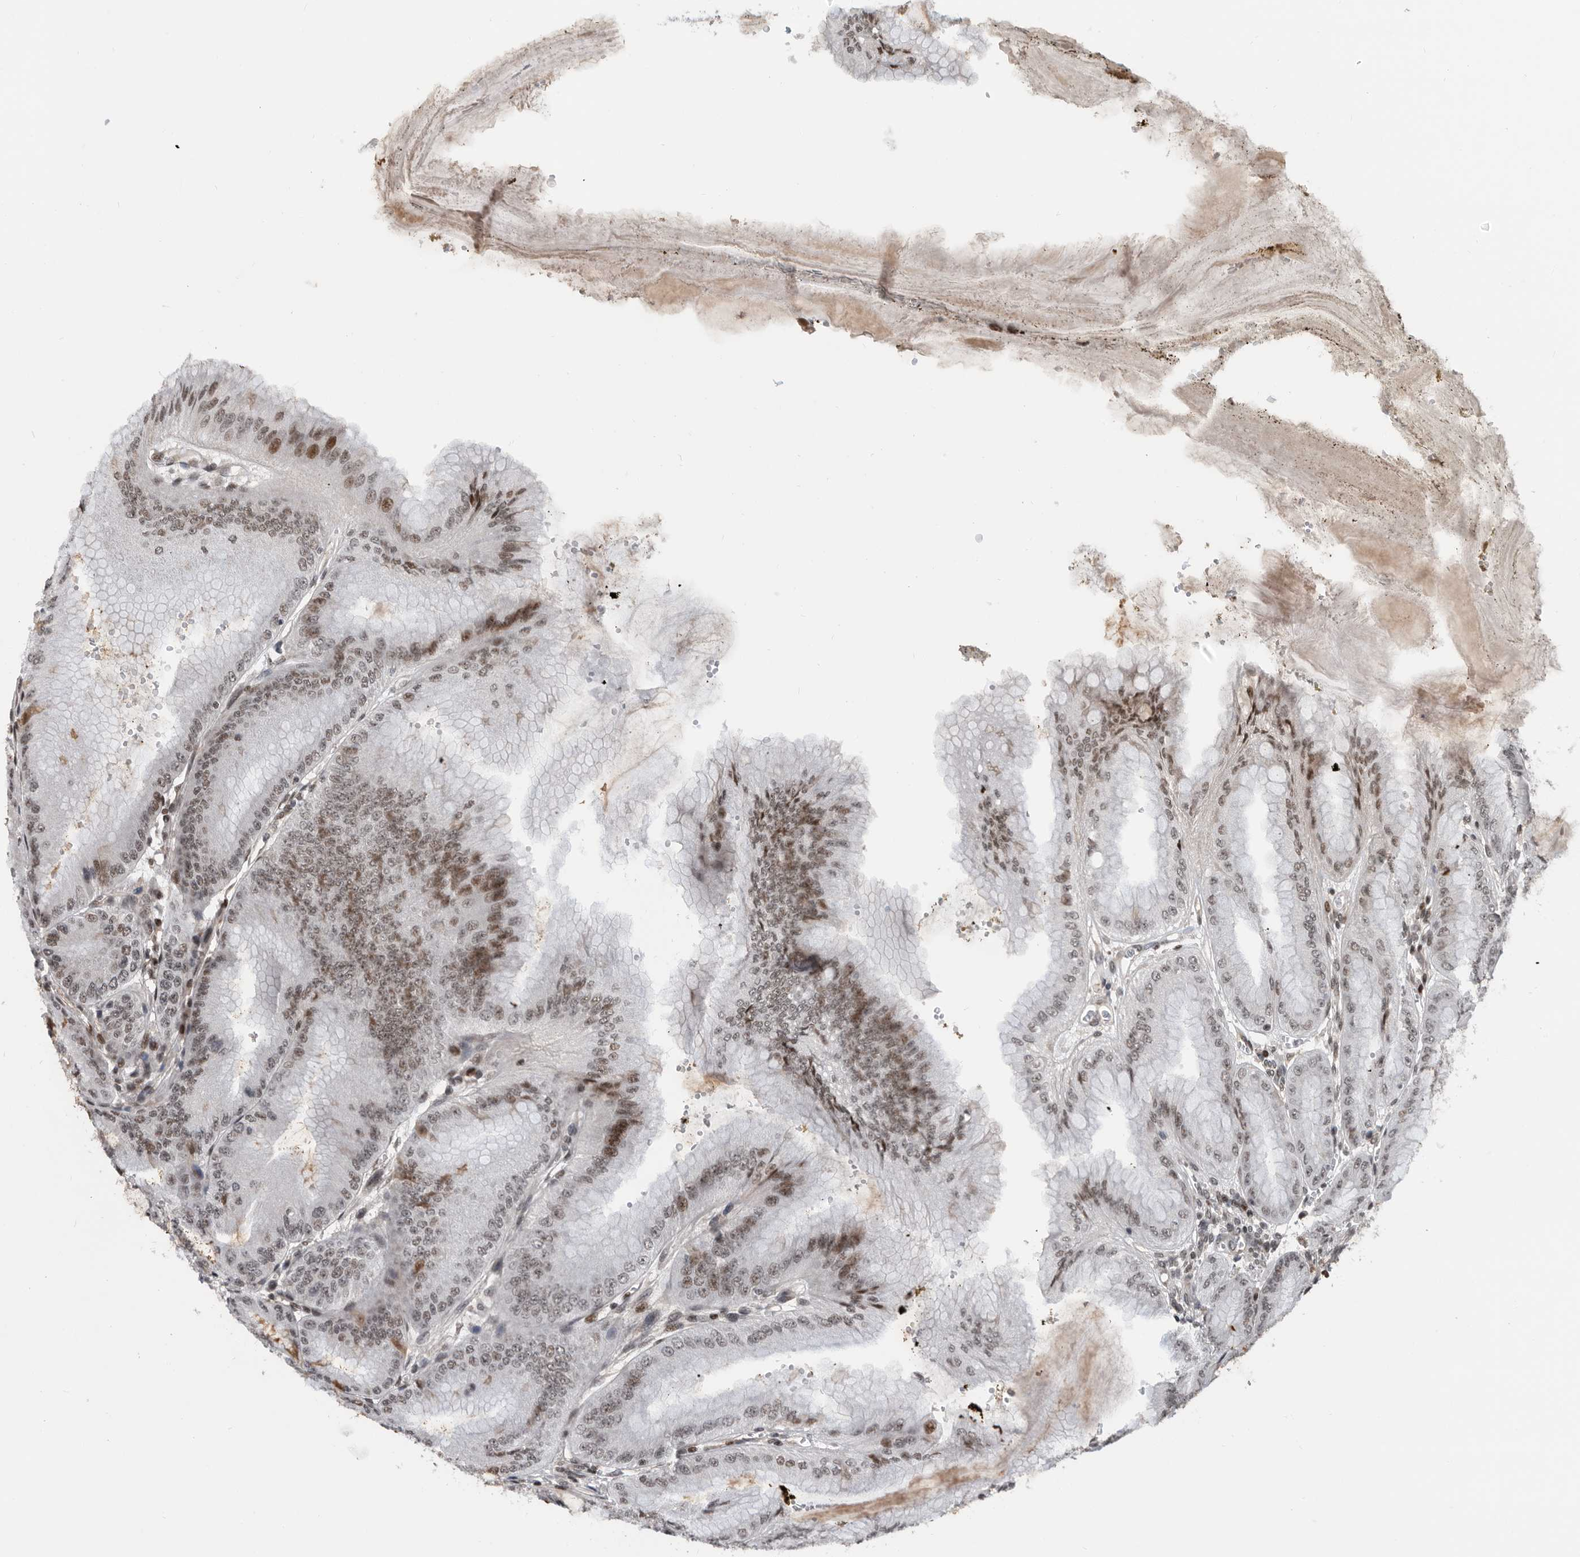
{"staining": {"intensity": "moderate", "quantity": "25%-75%", "location": "nuclear"}, "tissue": "stomach", "cell_type": "Glandular cells", "image_type": "normal", "snomed": [{"axis": "morphology", "description": "Normal tissue, NOS"}, {"axis": "topography", "description": "Stomach, lower"}], "caption": "Immunohistochemistry histopathology image of benign human stomach stained for a protein (brown), which demonstrates medium levels of moderate nuclear expression in about 25%-75% of glandular cells.", "gene": "SNRNP48", "patient": {"sex": "male", "age": 71}}